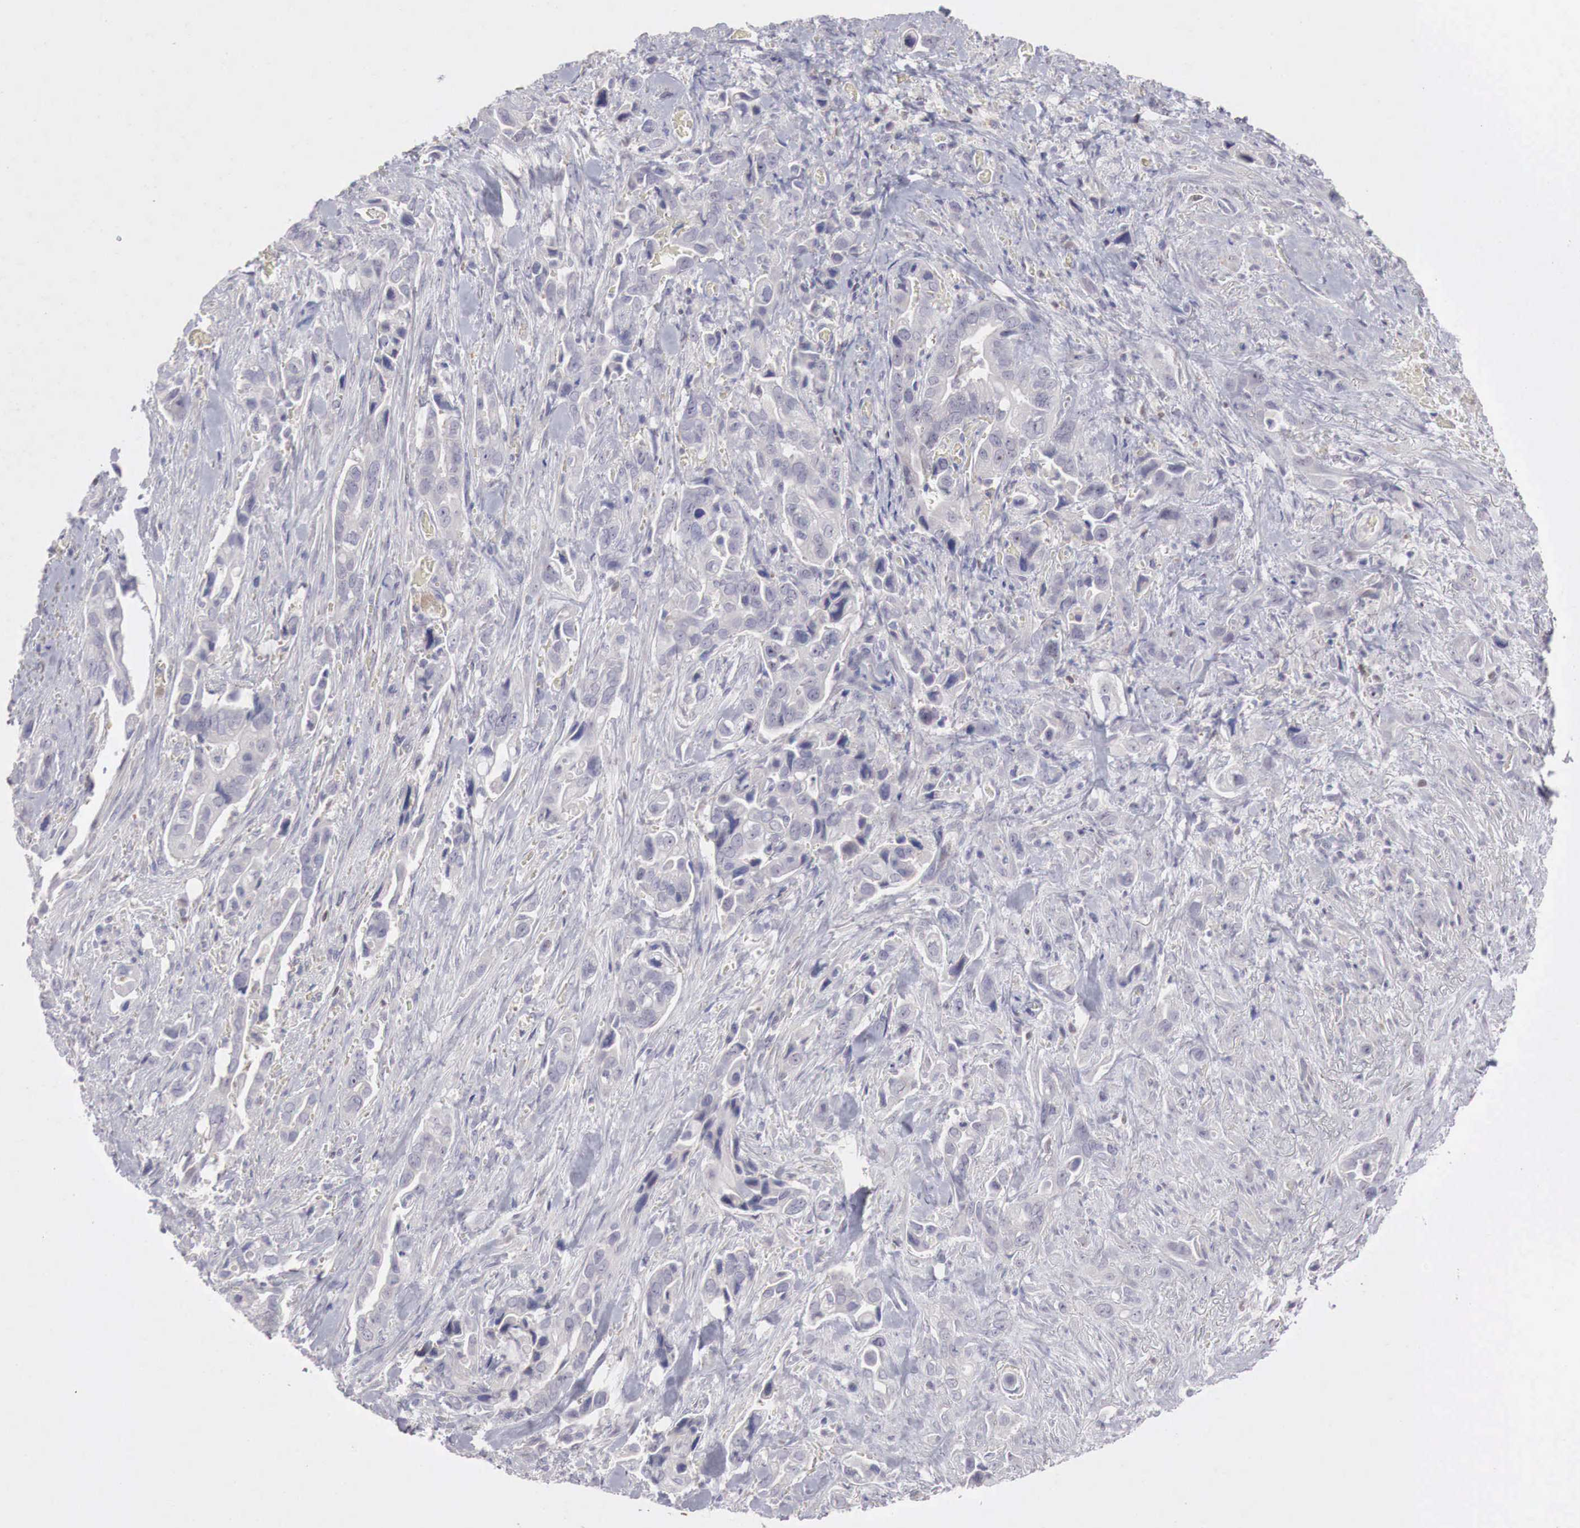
{"staining": {"intensity": "negative", "quantity": "none", "location": "none"}, "tissue": "pancreatic cancer", "cell_type": "Tumor cells", "image_type": "cancer", "snomed": [{"axis": "morphology", "description": "Adenocarcinoma, NOS"}, {"axis": "topography", "description": "Pancreas"}], "caption": "Pancreatic adenocarcinoma was stained to show a protein in brown. There is no significant staining in tumor cells.", "gene": "GATA1", "patient": {"sex": "male", "age": 69}}